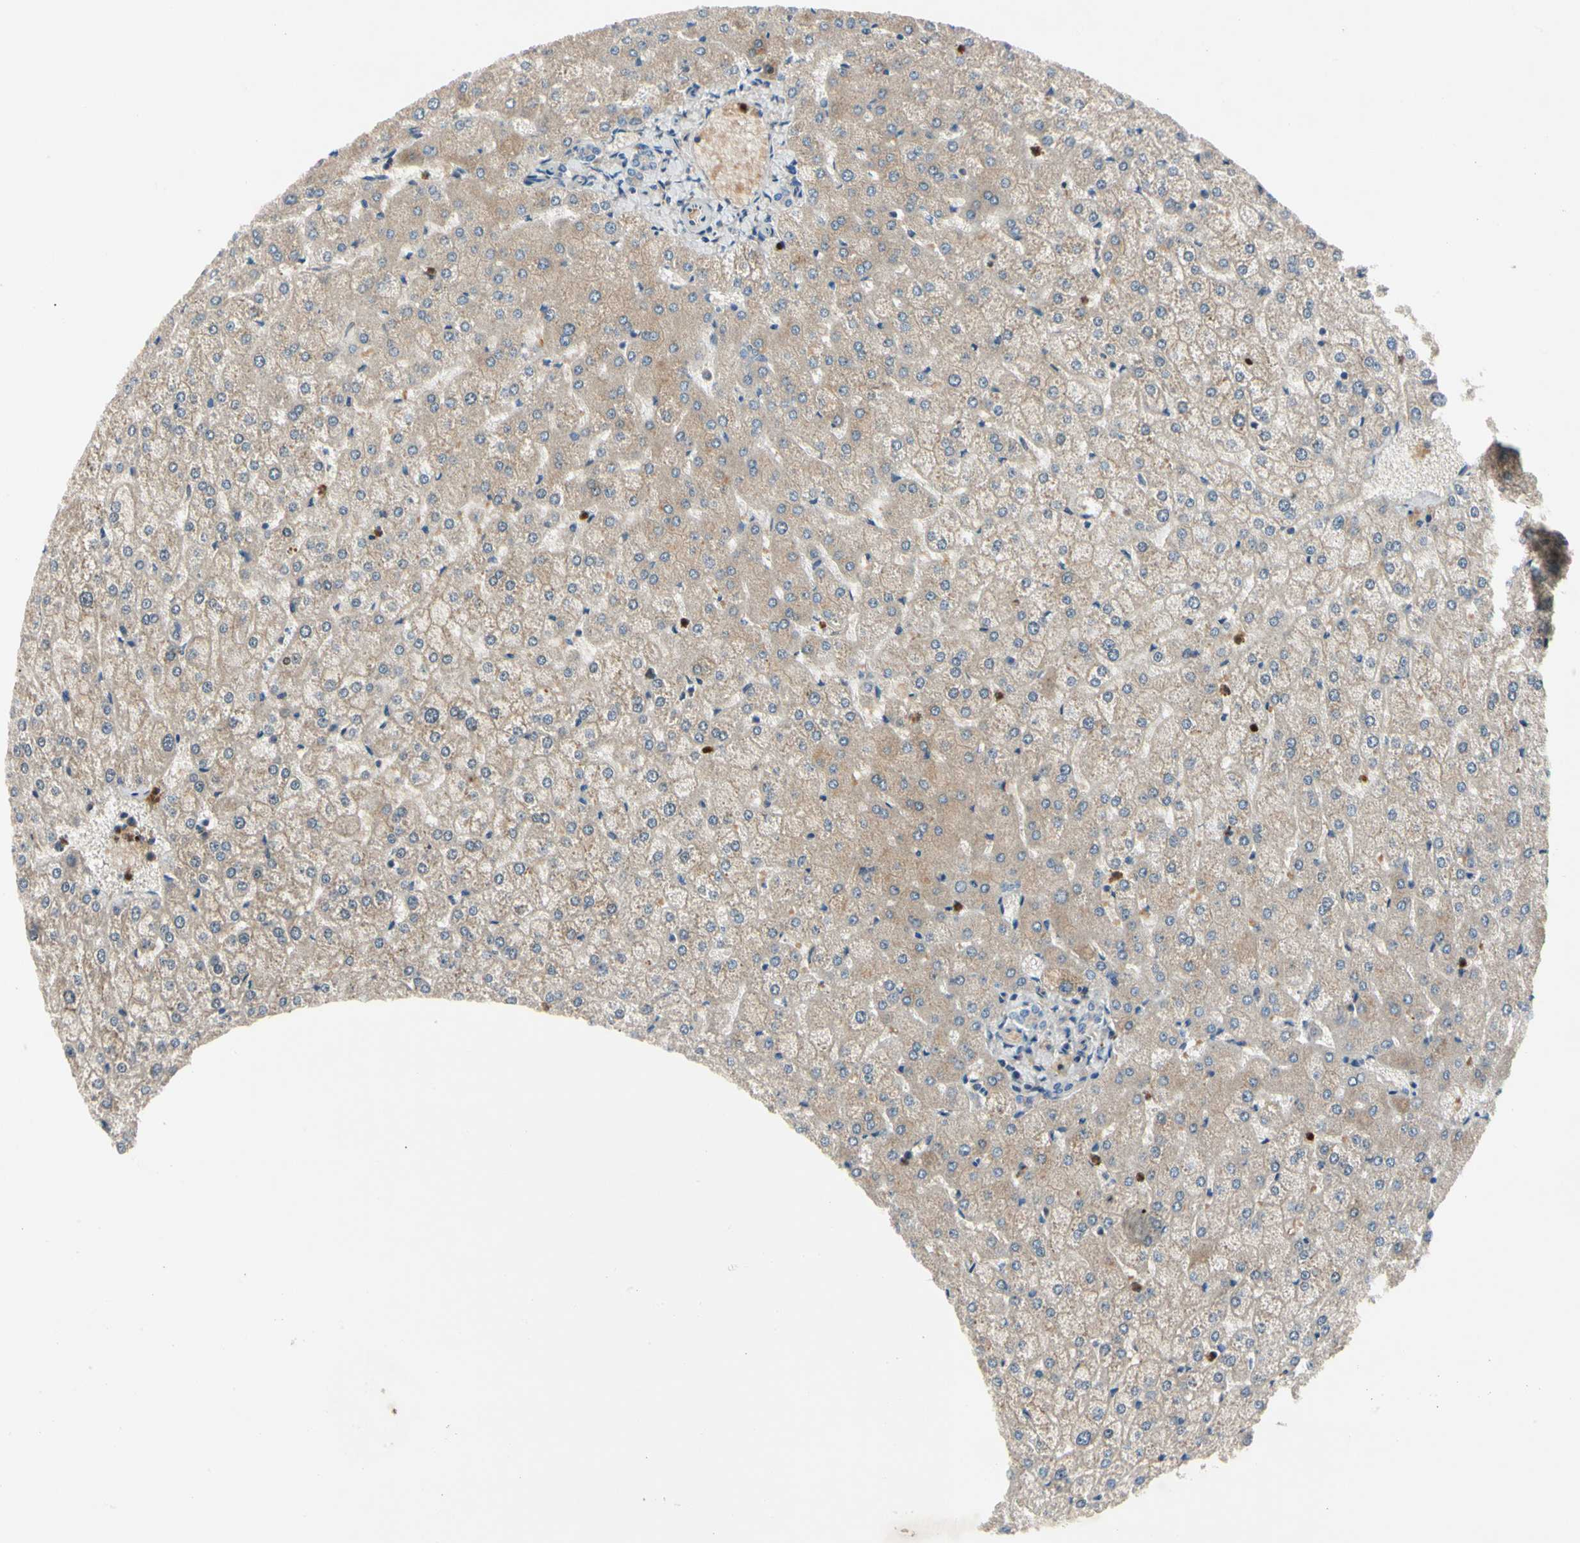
{"staining": {"intensity": "weak", "quantity": "25%-75%", "location": "cytoplasmic/membranous"}, "tissue": "liver", "cell_type": "Cholangiocytes", "image_type": "normal", "snomed": [{"axis": "morphology", "description": "Normal tissue, NOS"}, {"axis": "topography", "description": "Liver"}], "caption": "Liver stained with a brown dye reveals weak cytoplasmic/membranous positive positivity in approximately 25%-75% of cholangiocytes.", "gene": "HJURP", "patient": {"sex": "female", "age": 32}}